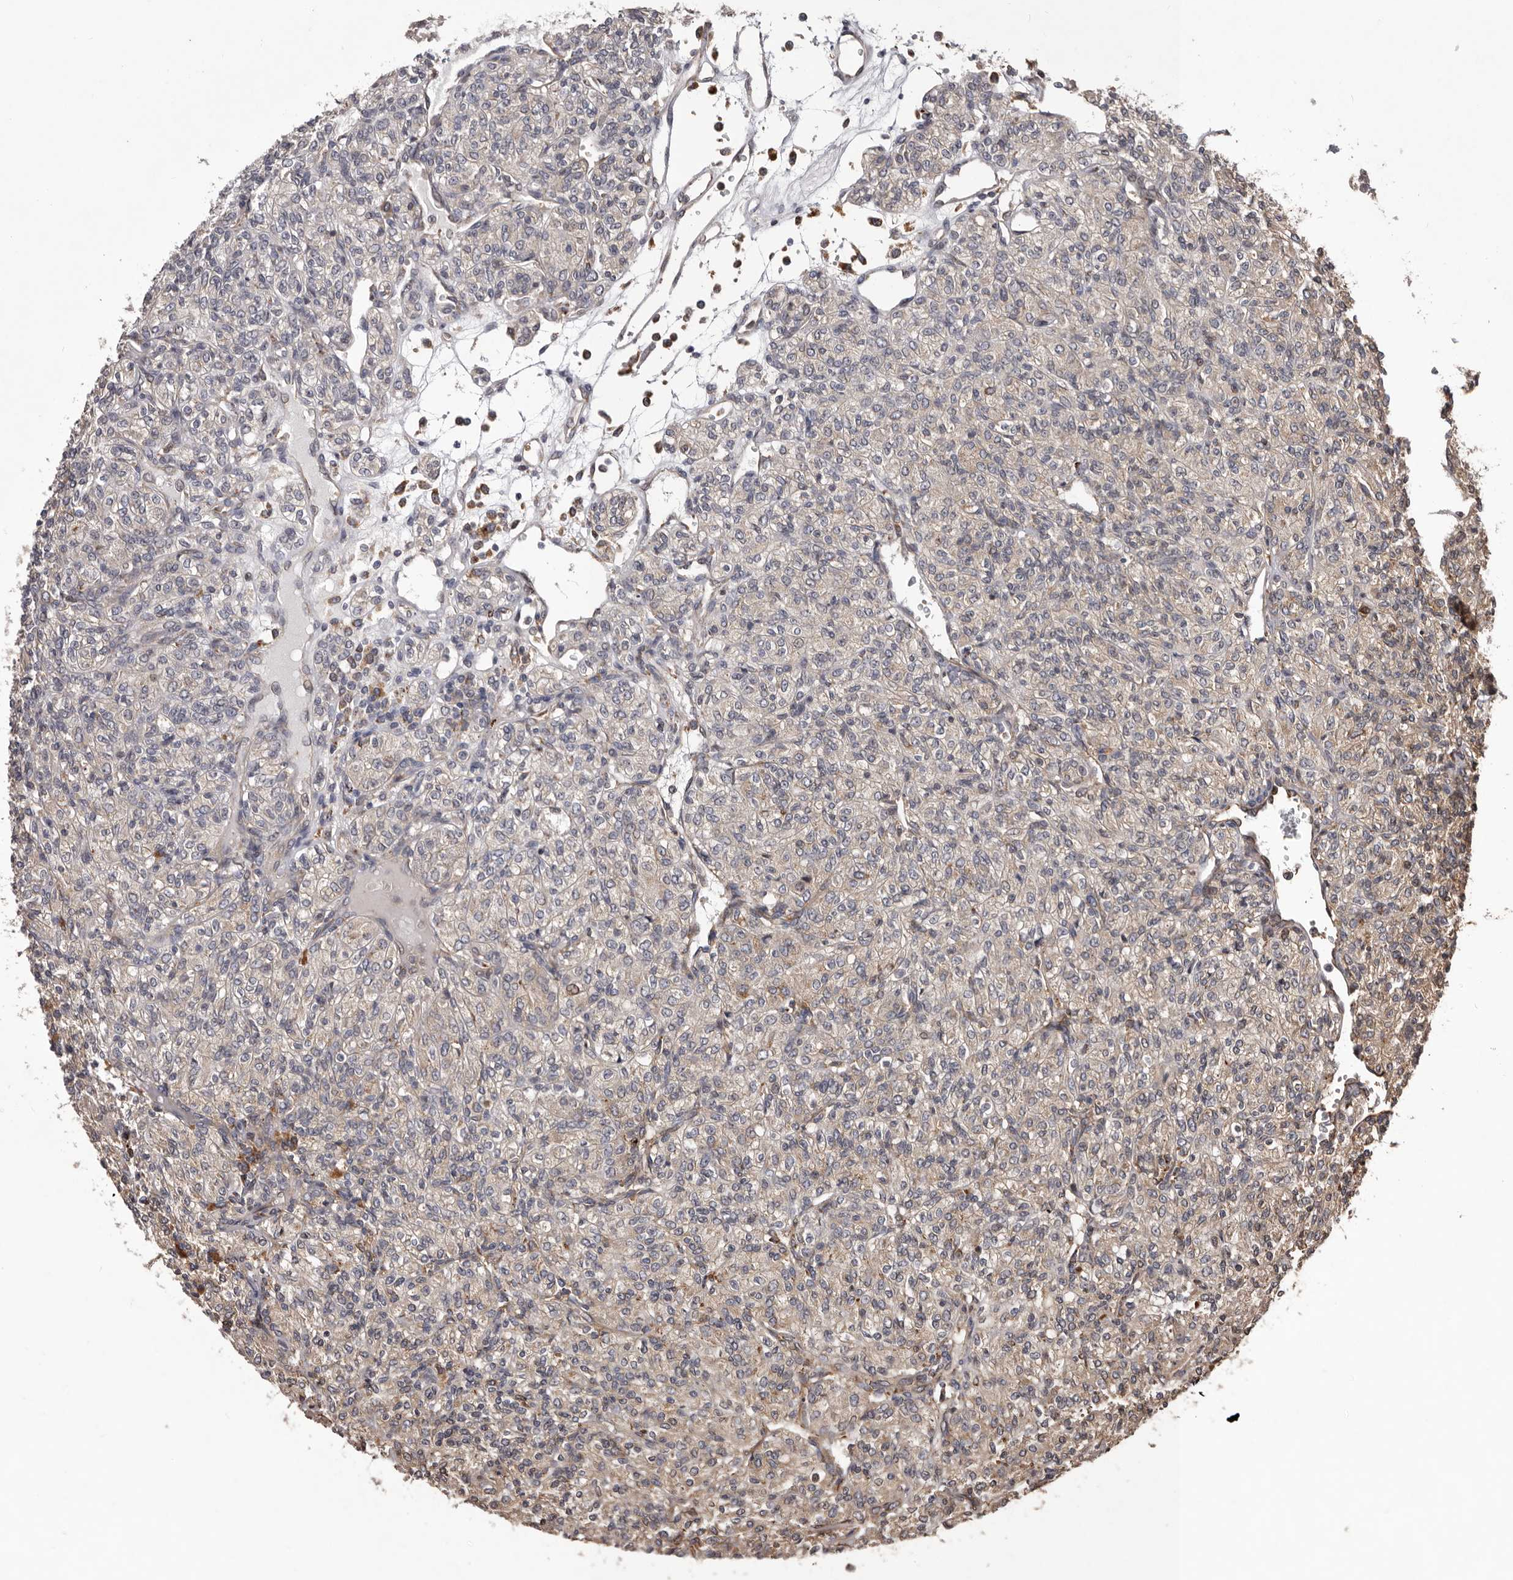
{"staining": {"intensity": "negative", "quantity": "none", "location": "none"}, "tissue": "renal cancer", "cell_type": "Tumor cells", "image_type": "cancer", "snomed": [{"axis": "morphology", "description": "Adenocarcinoma, NOS"}, {"axis": "topography", "description": "Kidney"}], "caption": "Tumor cells show no significant staining in renal cancer (adenocarcinoma).", "gene": "GADD45B", "patient": {"sex": "male", "age": 77}}